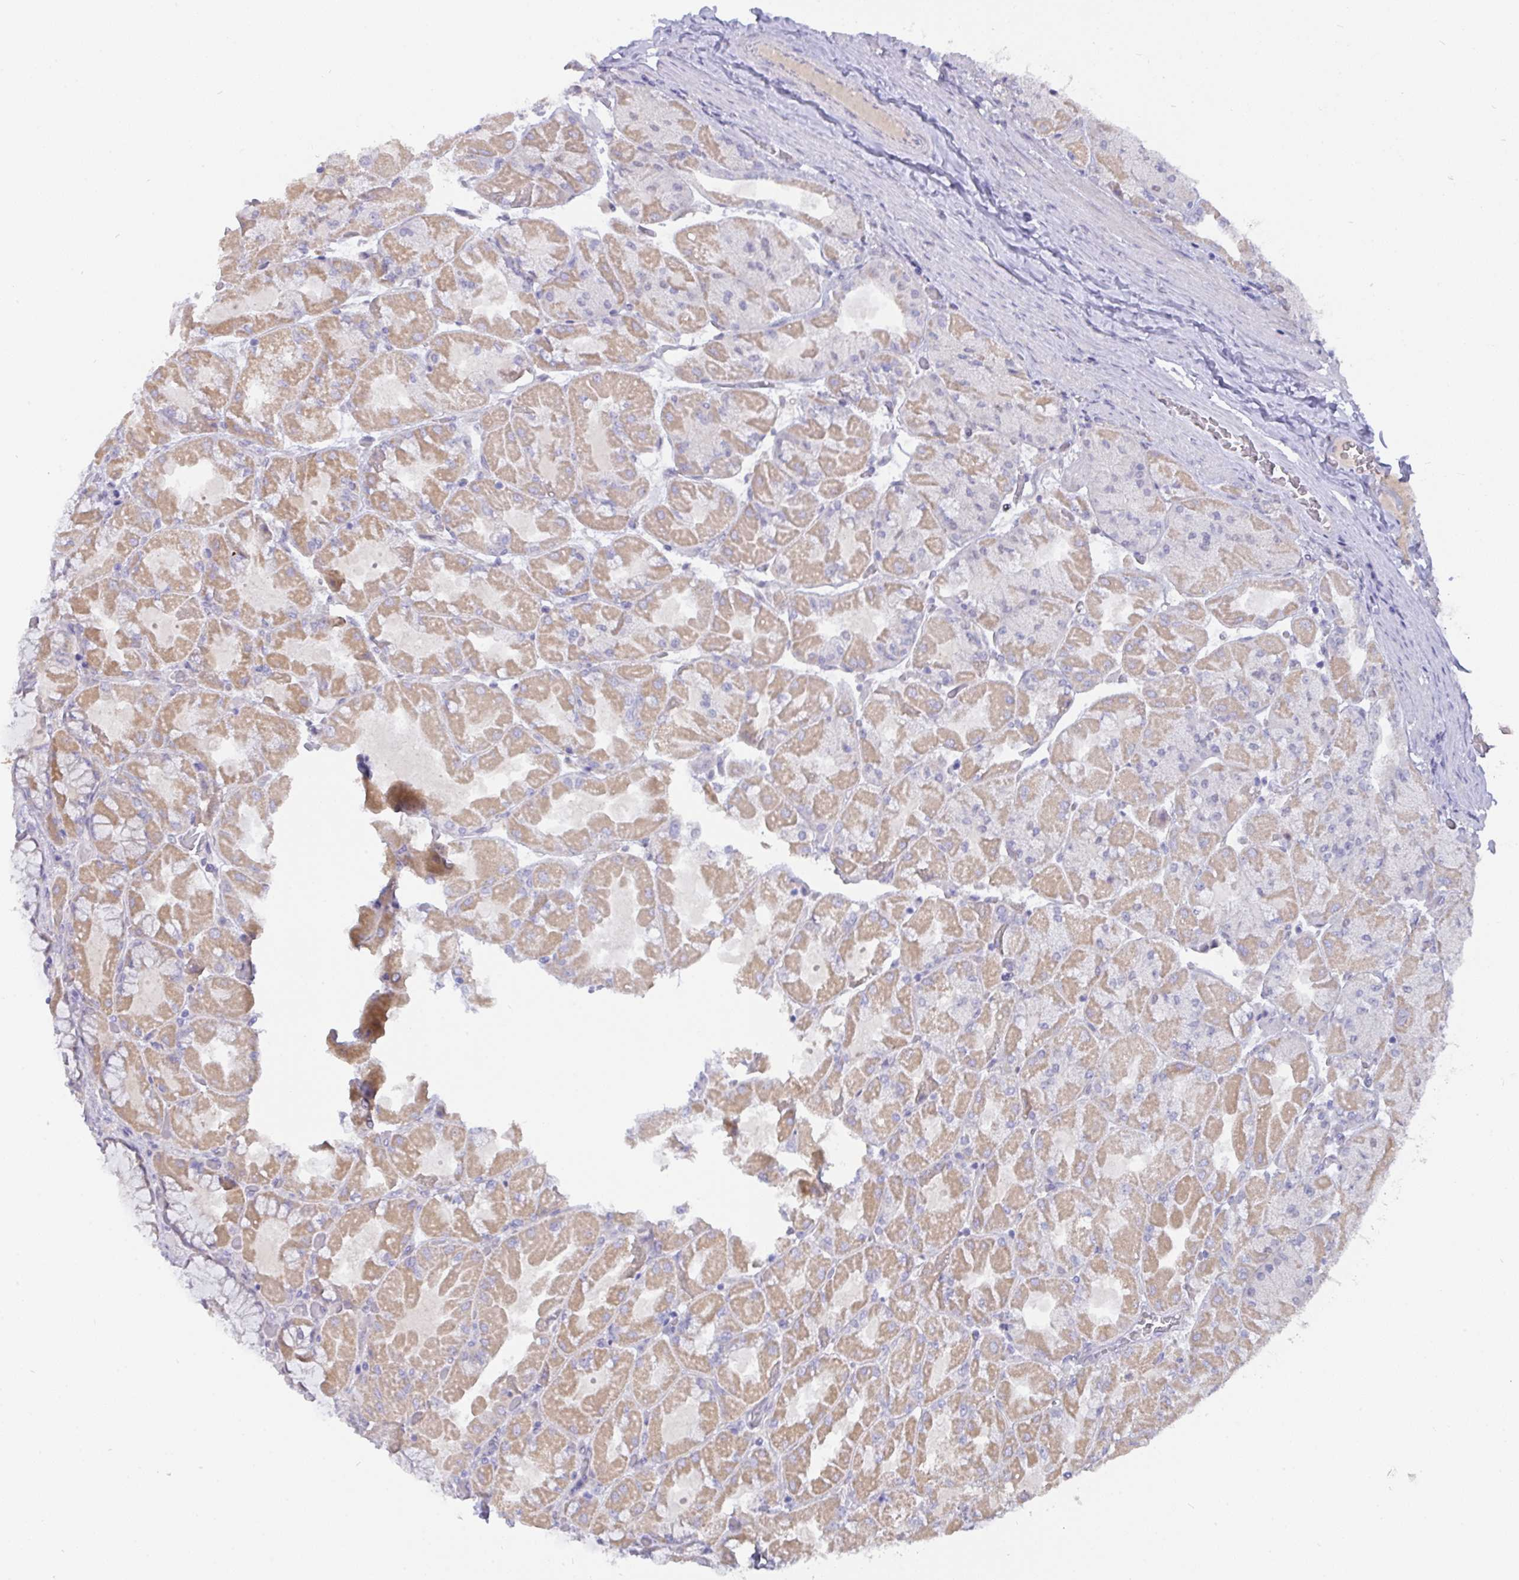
{"staining": {"intensity": "moderate", "quantity": "25%-75%", "location": "cytoplasmic/membranous"}, "tissue": "stomach", "cell_type": "Glandular cells", "image_type": "normal", "snomed": [{"axis": "morphology", "description": "Normal tissue, NOS"}, {"axis": "topography", "description": "Stomach"}], "caption": "An IHC micrograph of unremarkable tissue is shown. Protein staining in brown labels moderate cytoplasmic/membranous positivity in stomach within glandular cells. The protein is stained brown, and the nuclei are stained in blue (DAB (3,3'-diaminobenzidine) IHC with brightfield microscopy, high magnification).", "gene": "L3HYPDH", "patient": {"sex": "female", "age": 61}}